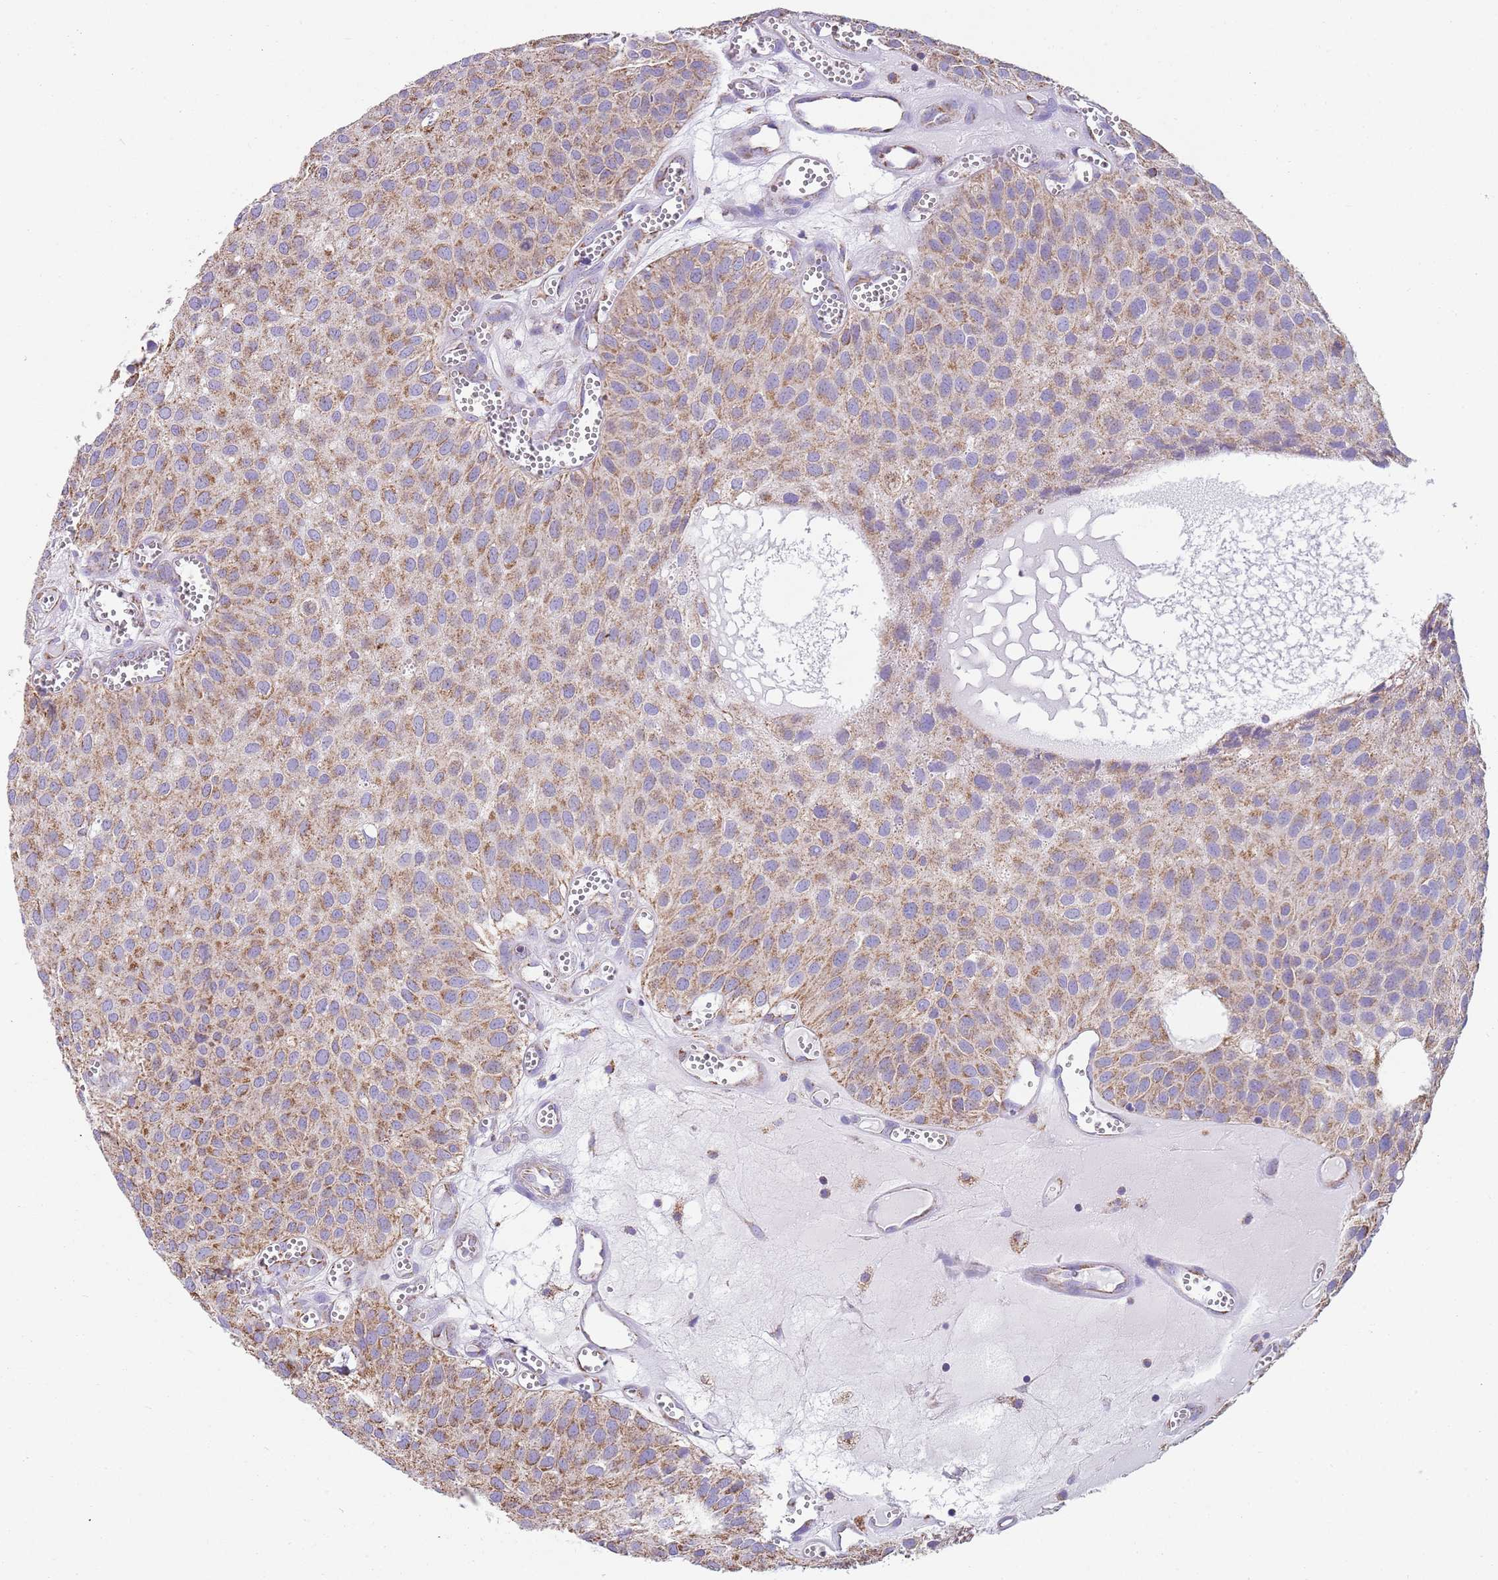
{"staining": {"intensity": "moderate", "quantity": ">75%", "location": "cytoplasmic/membranous"}, "tissue": "urothelial cancer", "cell_type": "Tumor cells", "image_type": "cancer", "snomed": [{"axis": "morphology", "description": "Urothelial carcinoma, Low grade"}, {"axis": "topography", "description": "Urinary bladder"}], "caption": "DAB immunohistochemical staining of human urothelial cancer demonstrates moderate cytoplasmic/membranous protein expression in about >75% of tumor cells.", "gene": "TTLL1", "patient": {"sex": "male", "age": 88}}